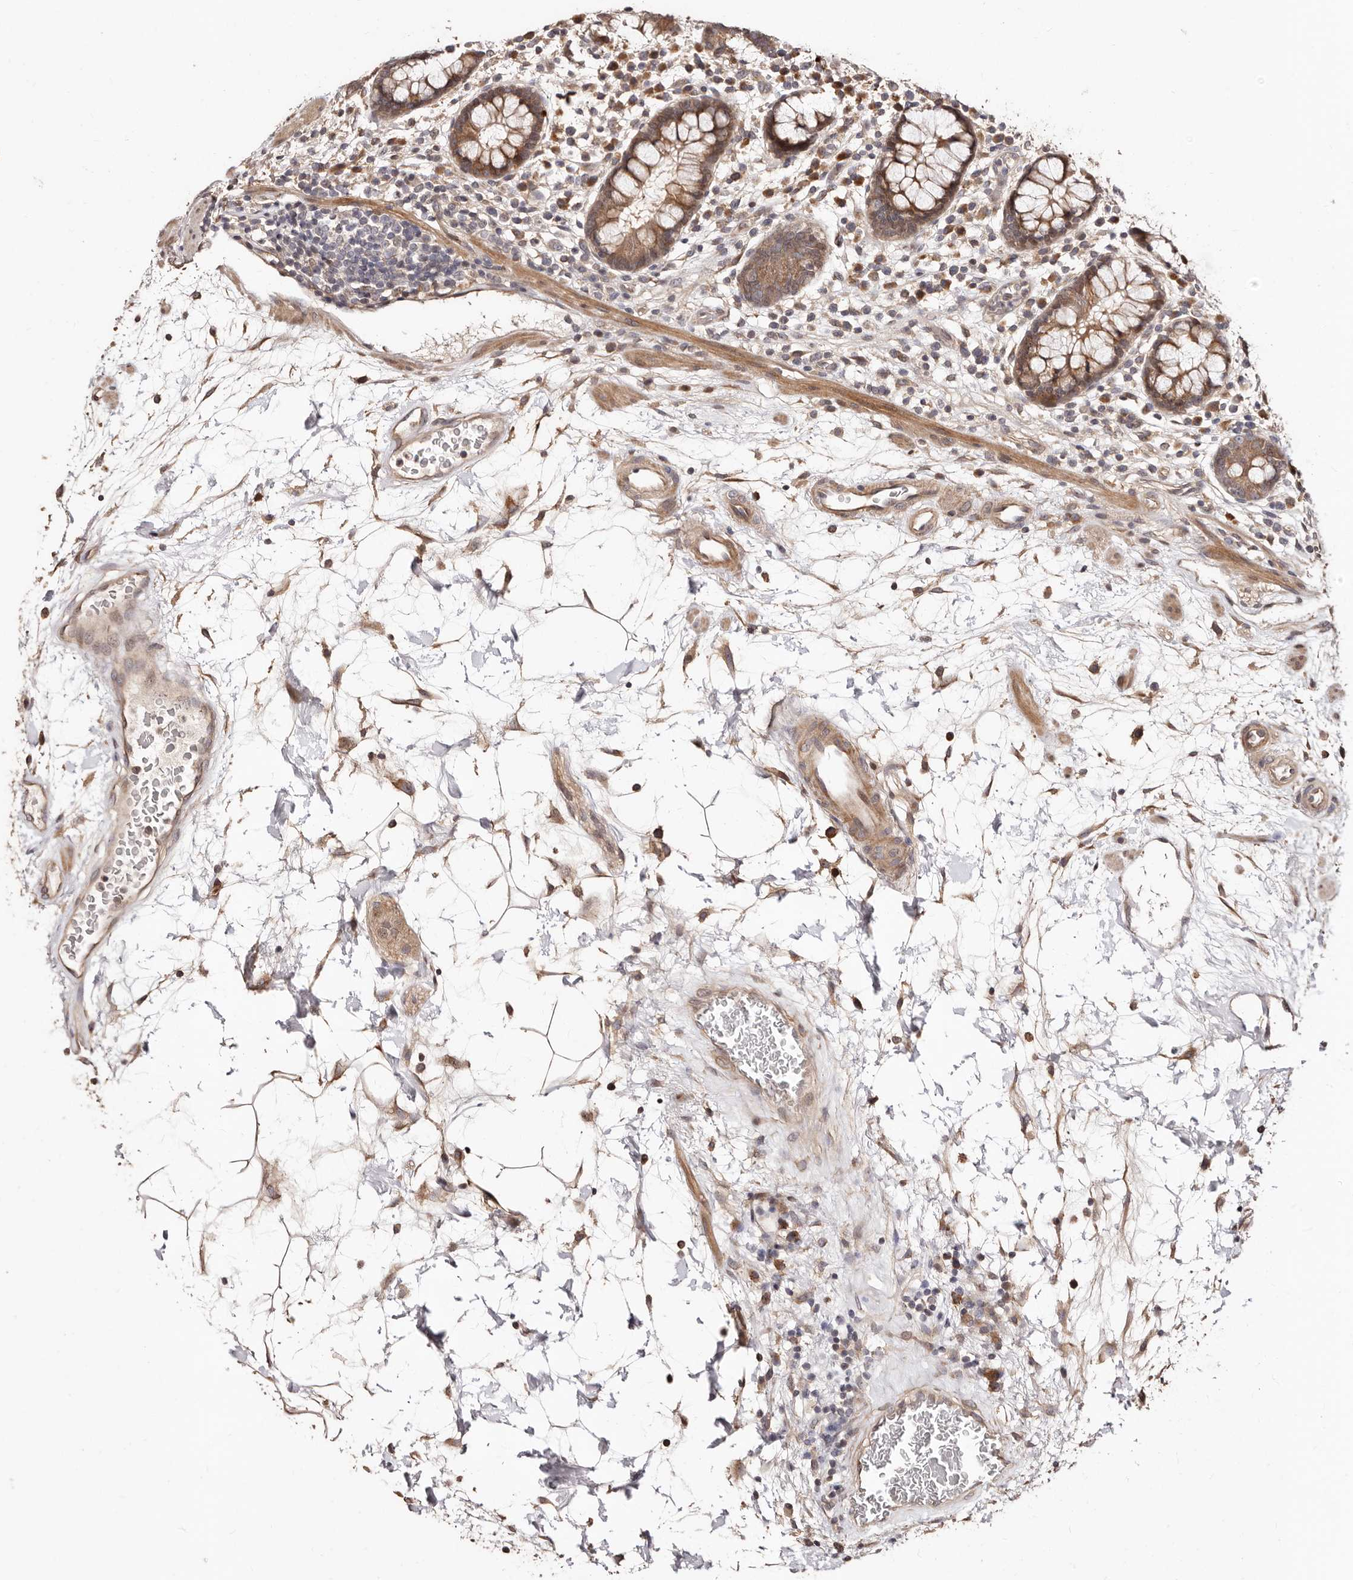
{"staining": {"intensity": "moderate", "quantity": ">75%", "location": "cytoplasmic/membranous"}, "tissue": "colon", "cell_type": "Endothelial cells", "image_type": "normal", "snomed": [{"axis": "morphology", "description": "Normal tissue, NOS"}, {"axis": "topography", "description": "Colon"}], "caption": "Colon stained with DAB immunohistochemistry displays medium levels of moderate cytoplasmic/membranous staining in about >75% of endothelial cells. (Stains: DAB in brown, nuclei in blue, Microscopy: brightfield microscopy at high magnification).", "gene": "APOL6", "patient": {"sex": "female", "age": 79}}